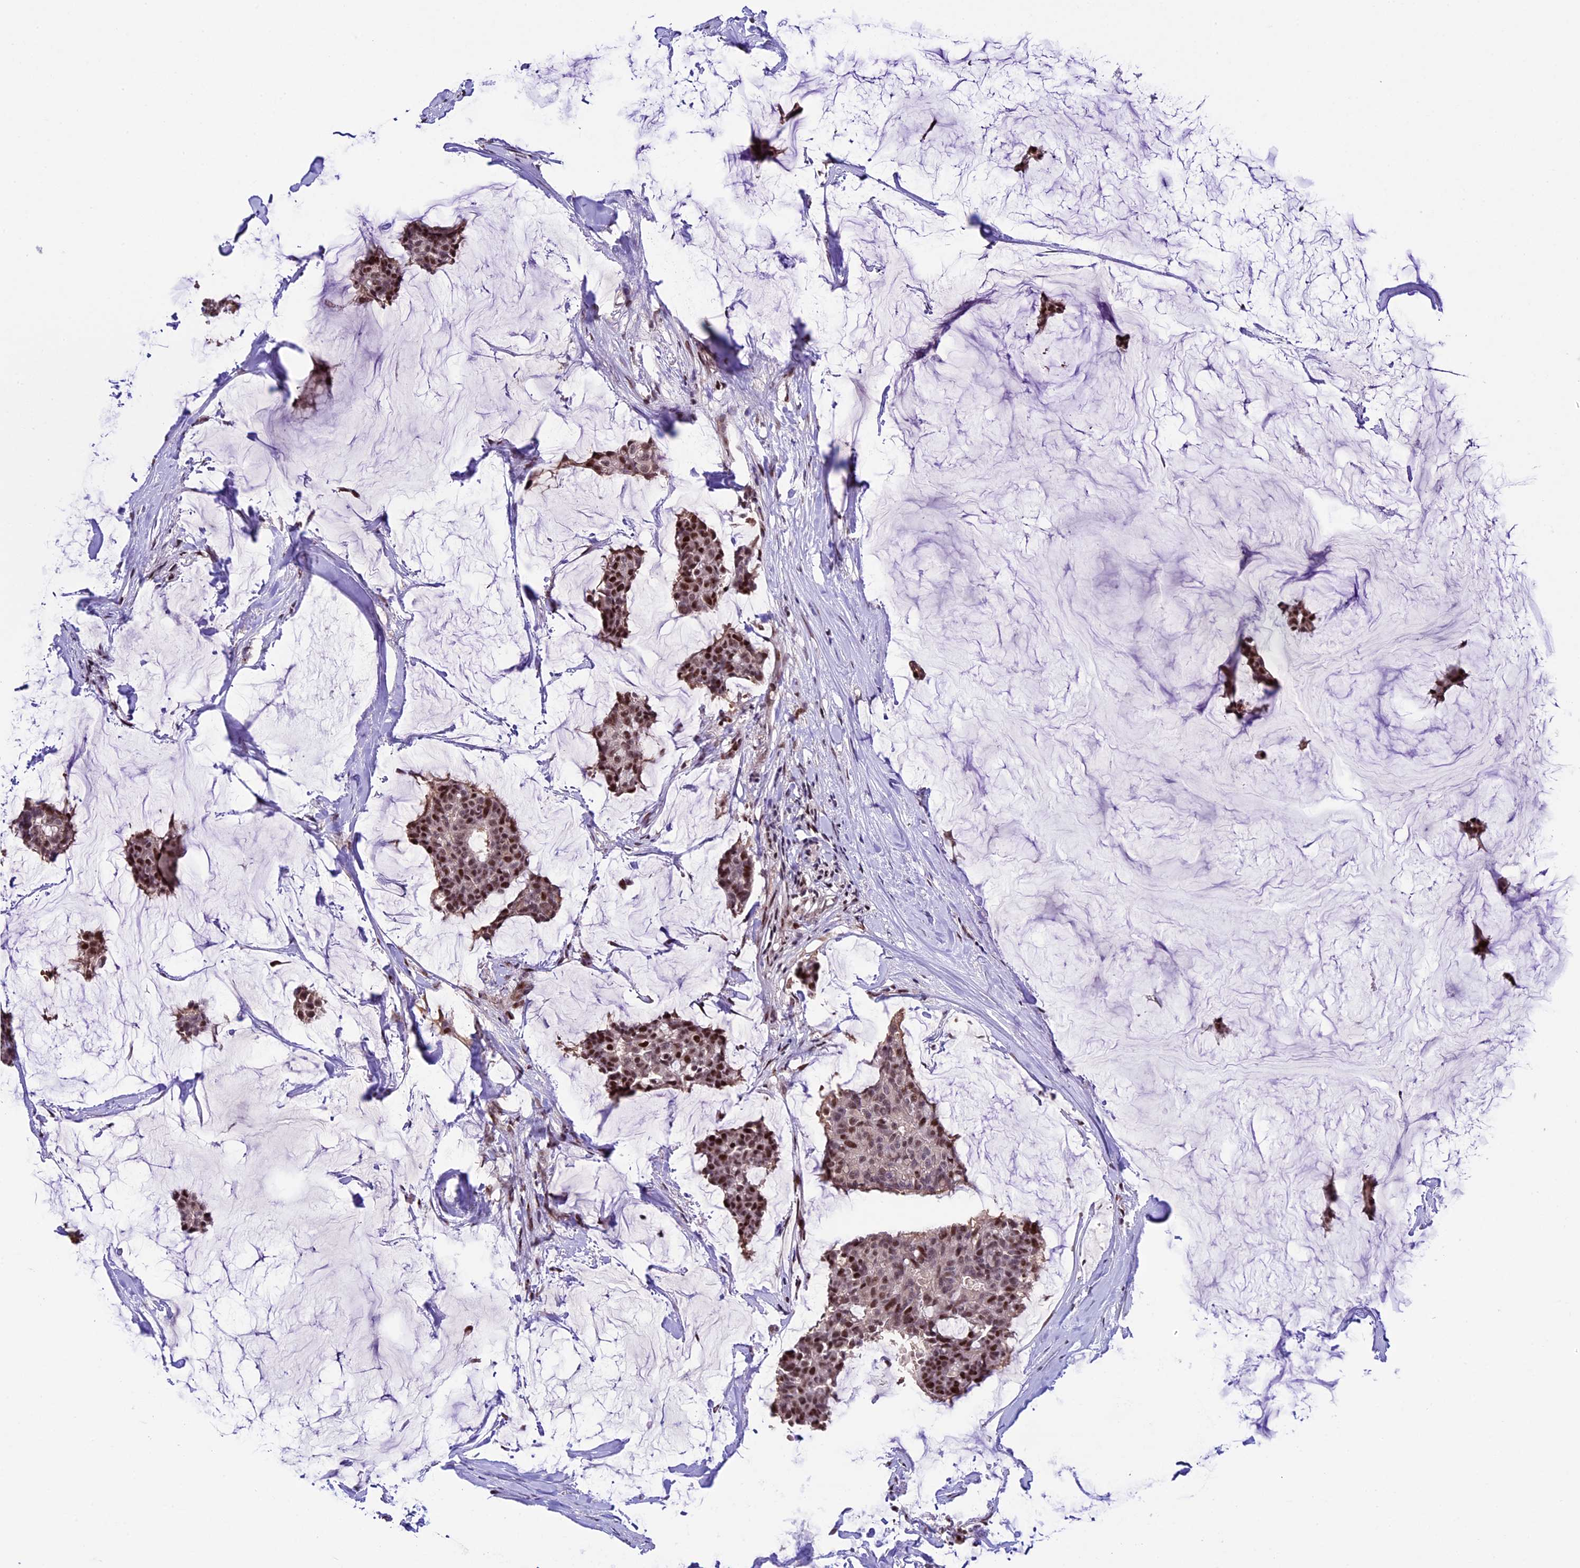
{"staining": {"intensity": "moderate", "quantity": ">75%", "location": "nuclear"}, "tissue": "breast cancer", "cell_type": "Tumor cells", "image_type": "cancer", "snomed": [{"axis": "morphology", "description": "Duct carcinoma"}, {"axis": "topography", "description": "Breast"}], "caption": "Breast cancer (infiltrating ductal carcinoma) stained for a protein reveals moderate nuclear positivity in tumor cells.", "gene": "TCP11L2", "patient": {"sex": "female", "age": 93}}